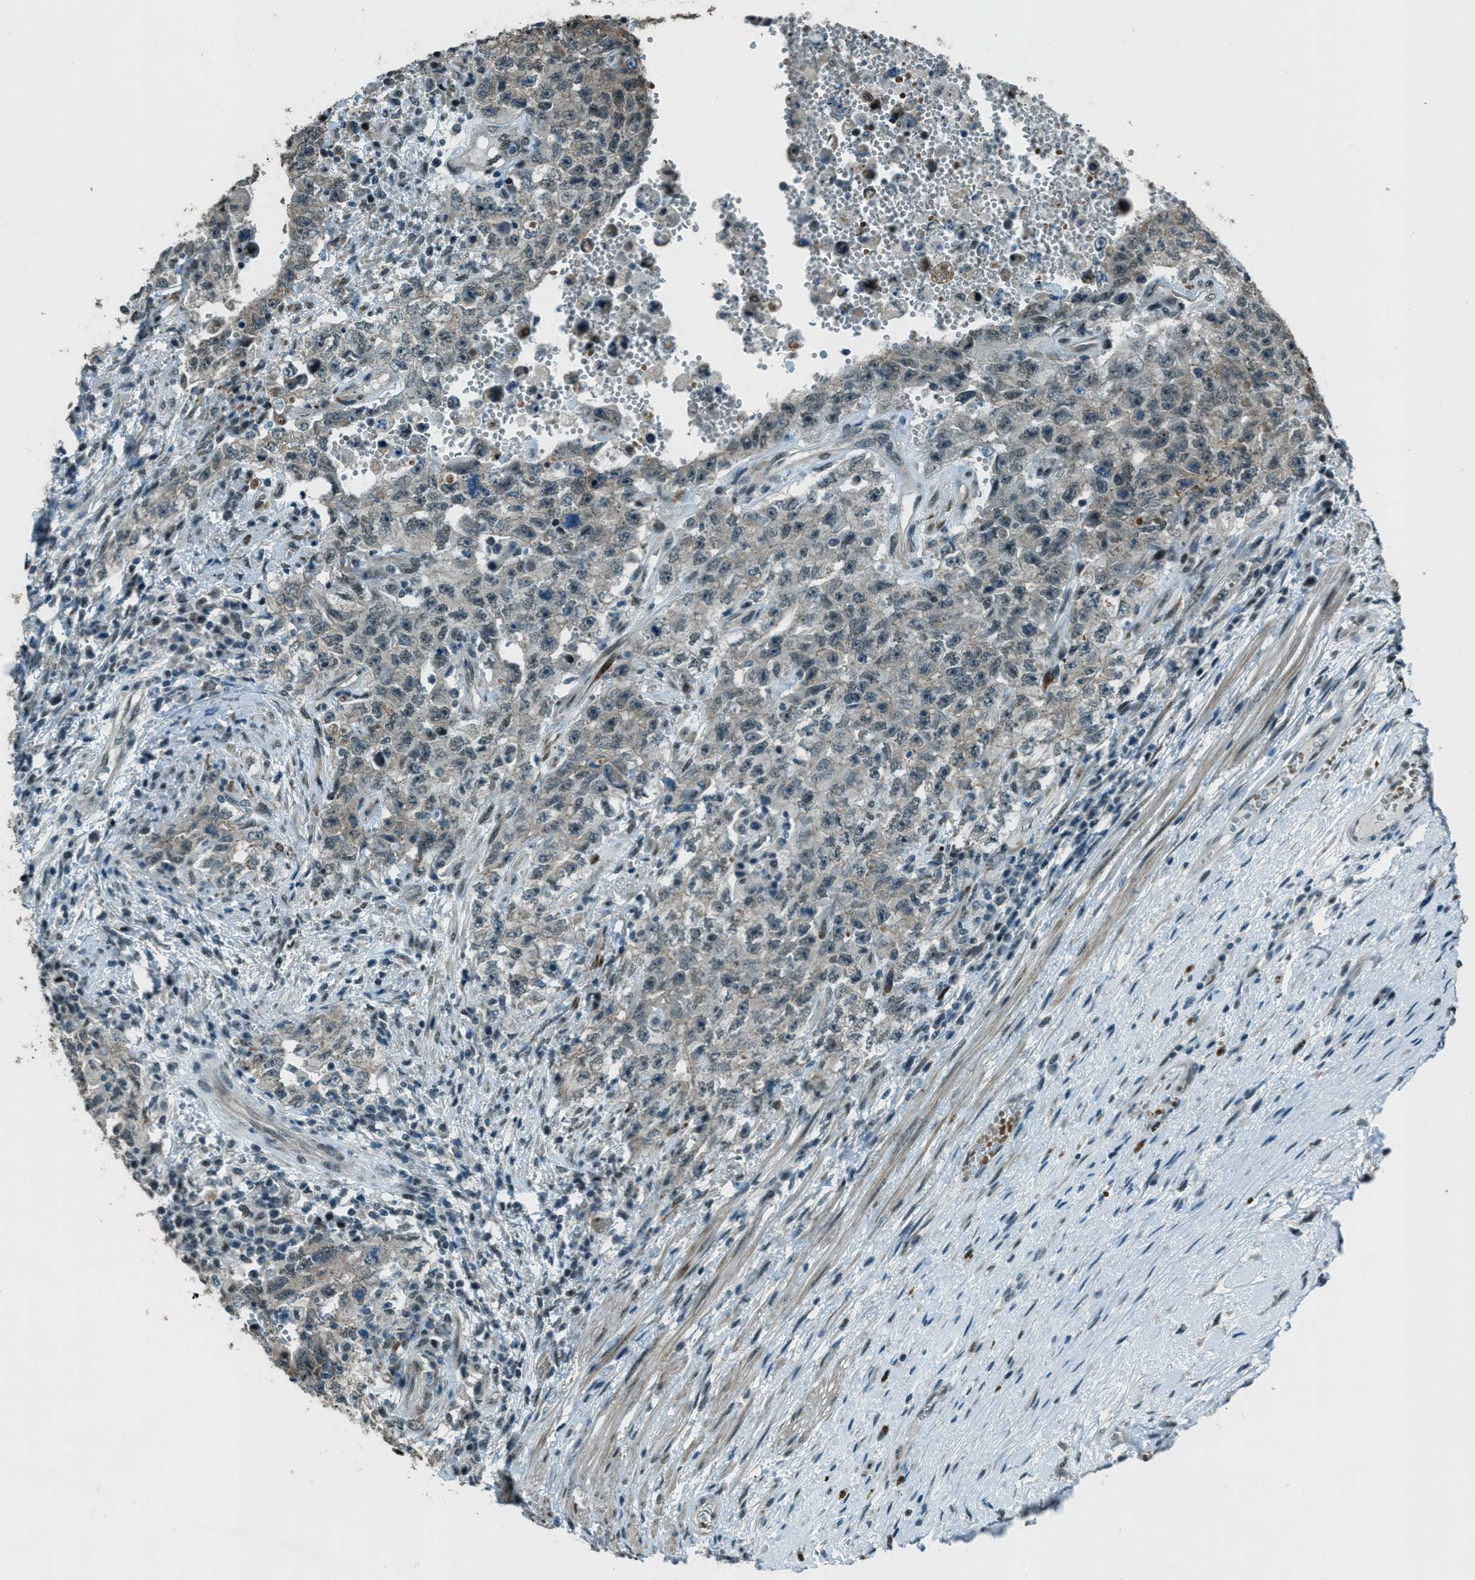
{"staining": {"intensity": "weak", "quantity": "25%-75%", "location": "cytoplasmic/membranous"}, "tissue": "testis cancer", "cell_type": "Tumor cells", "image_type": "cancer", "snomed": [{"axis": "morphology", "description": "Carcinoma, Embryonal, NOS"}, {"axis": "topography", "description": "Testis"}], "caption": "This is a micrograph of immunohistochemistry staining of testis embryonal carcinoma, which shows weak staining in the cytoplasmic/membranous of tumor cells.", "gene": "TARDBP", "patient": {"sex": "male", "age": 26}}